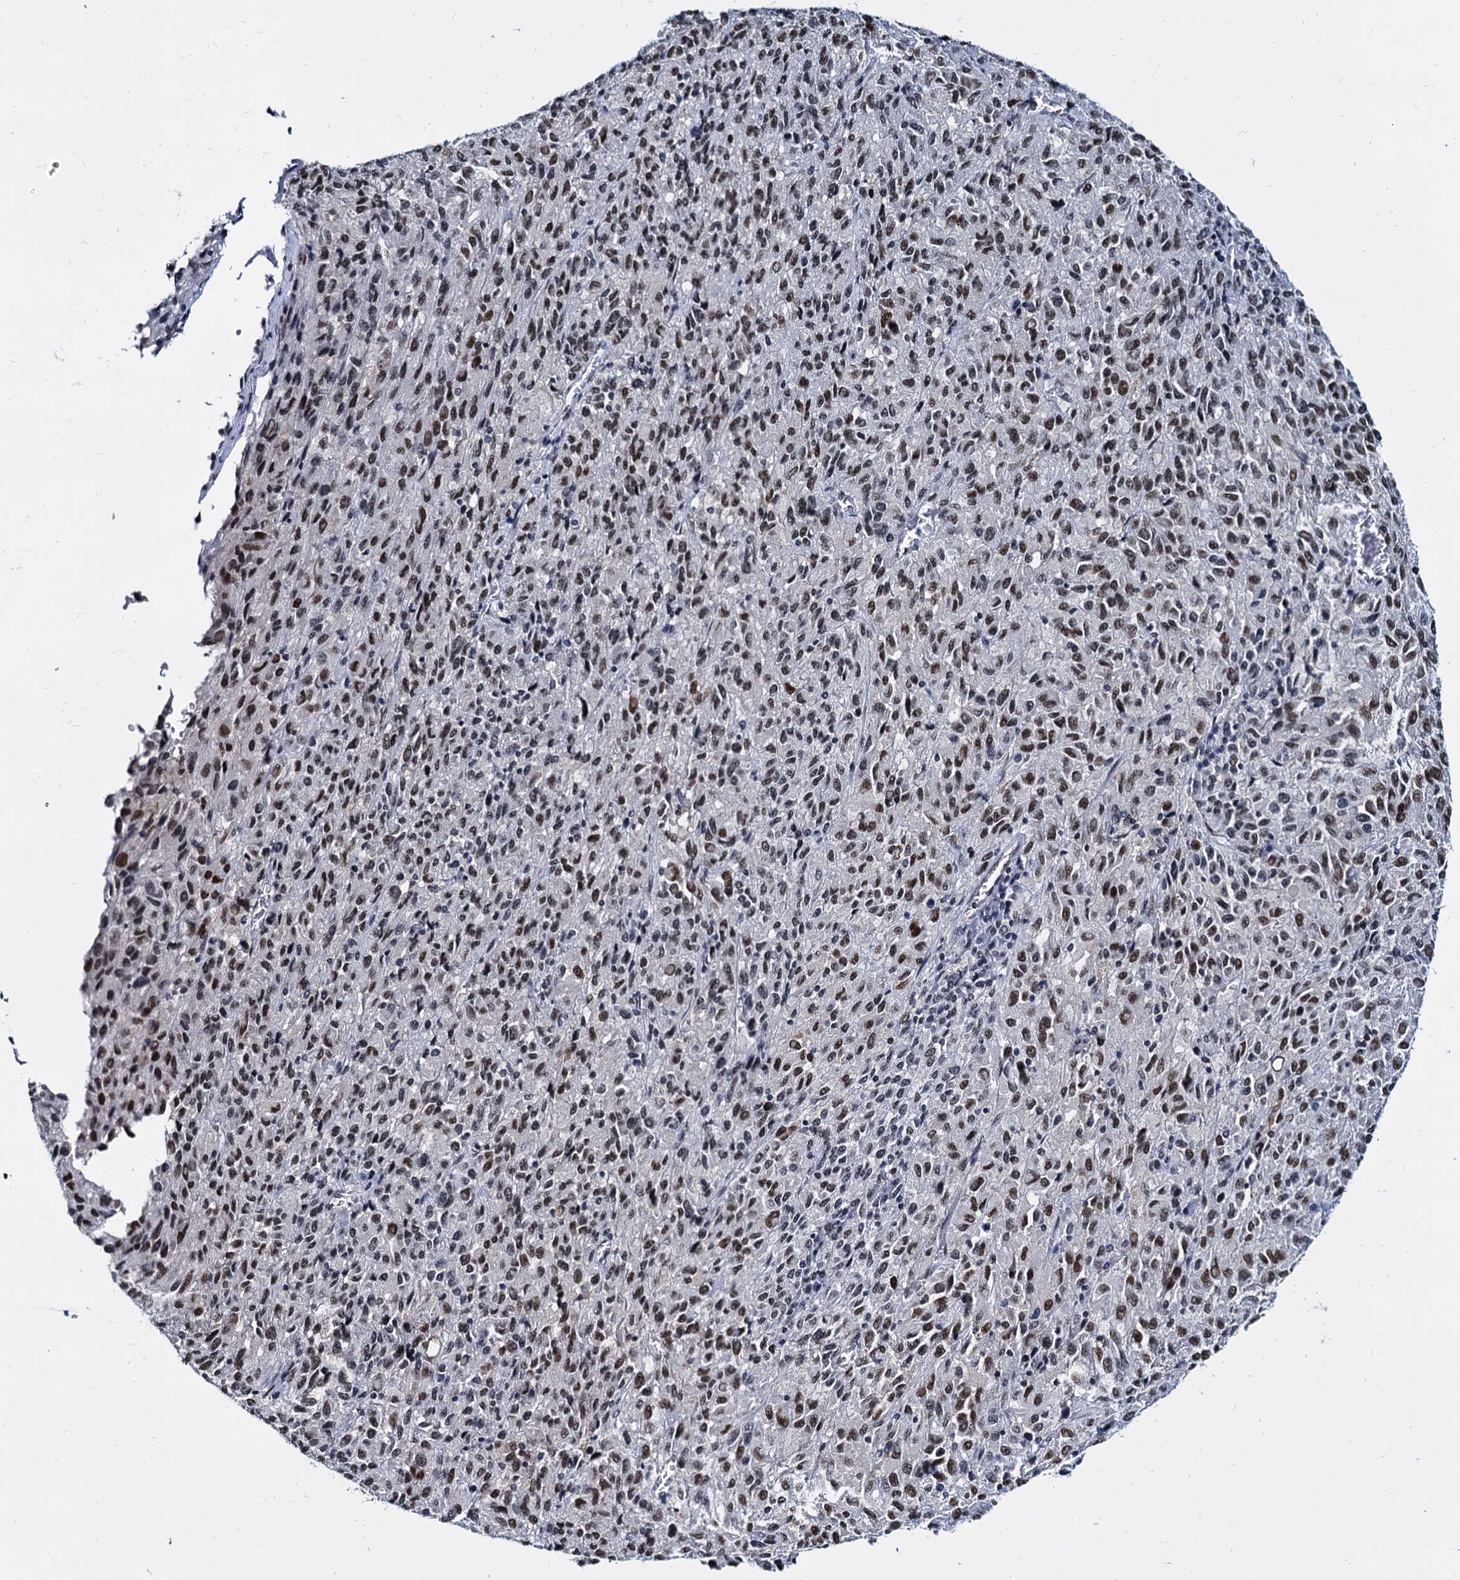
{"staining": {"intensity": "moderate", "quantity": ">75%", "location": "nuclear"}, "tissue": "melanoma", "cell_type": "Tumor cells", "image_type": "cancer", "snomed": [{"axis": "morphology", "description": "Malignant melanoma, Metastatic site"}, {"axis": "topography", "description": "Lung"}], "caption": "A brown stain labels moderate nuclear positivity of a protein in melanoma tumor cells.", "gene": "CMAS", "patient": {"sex": "male", "age": 64}}